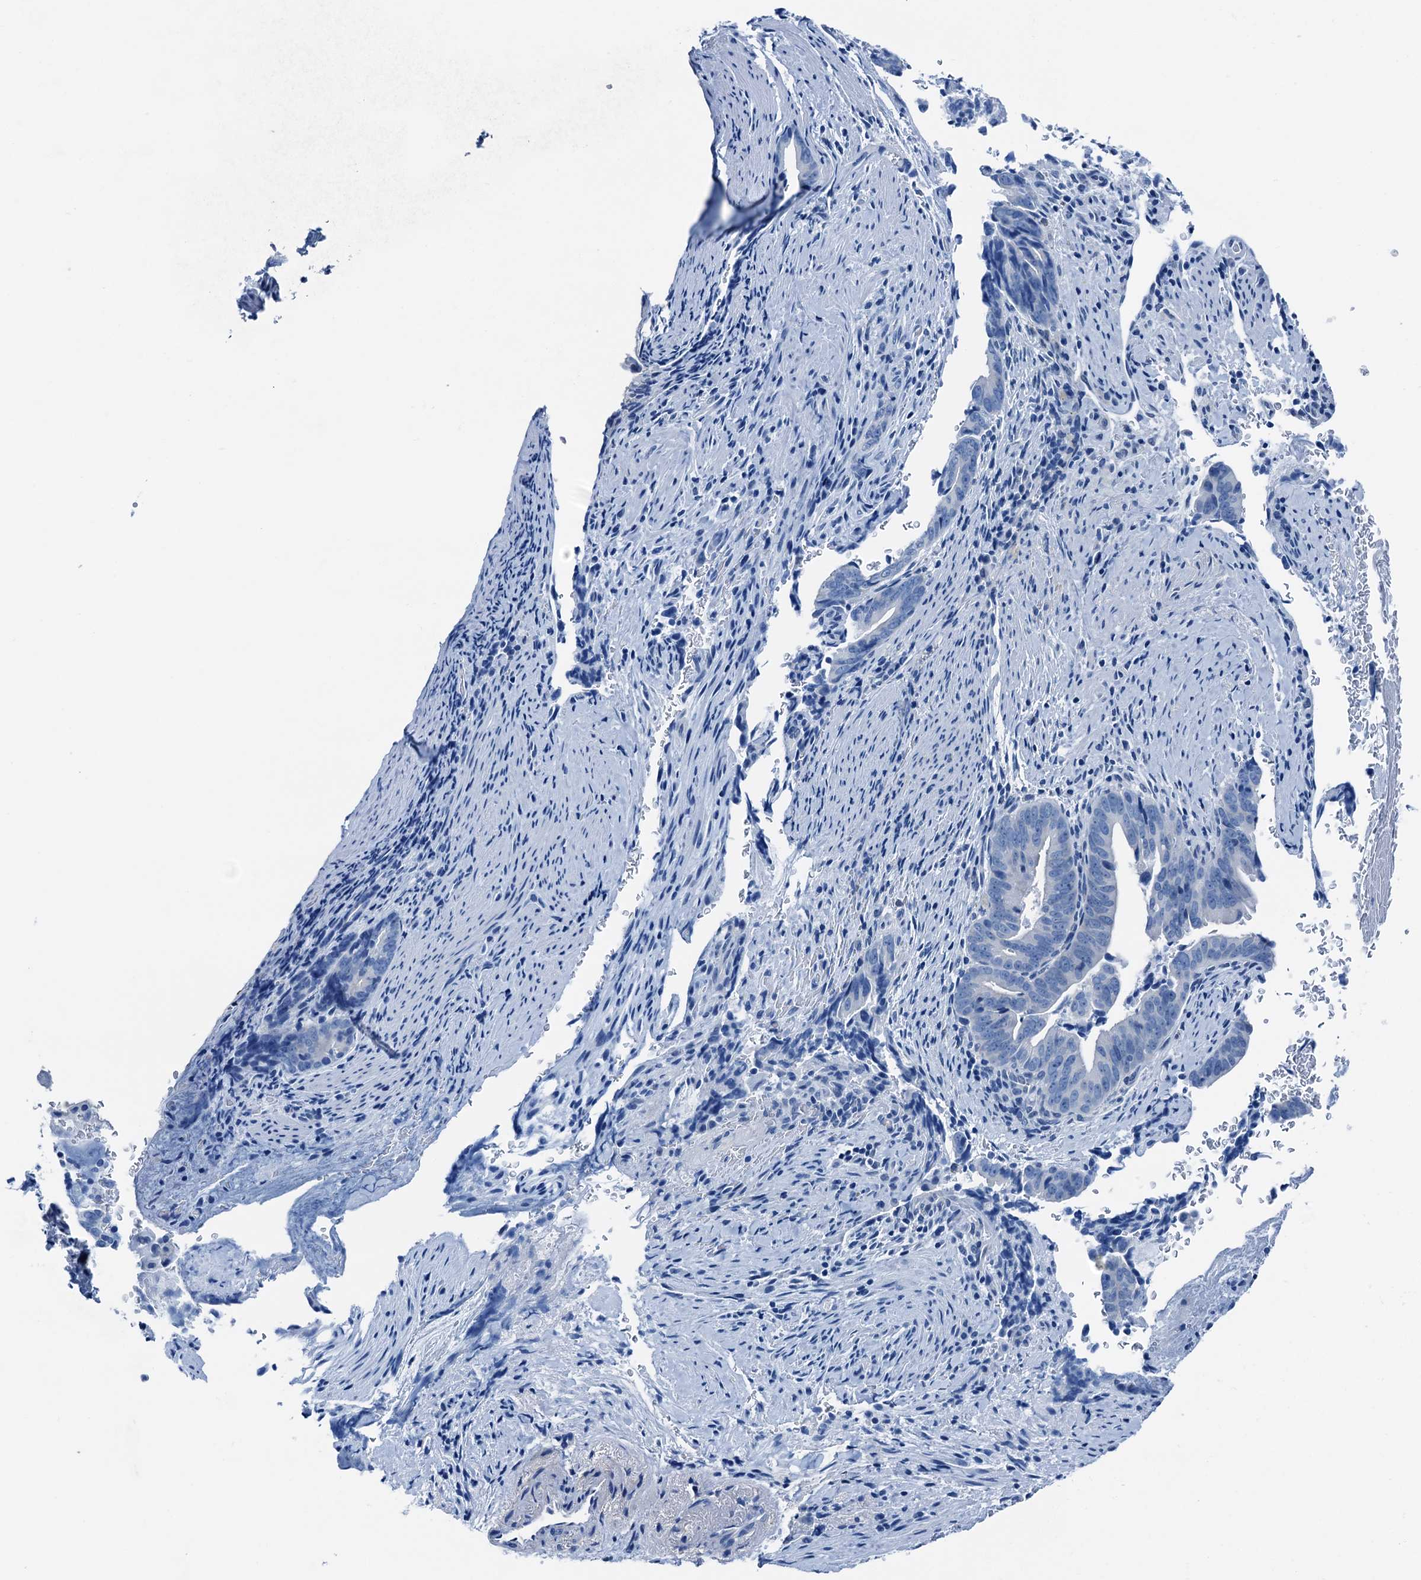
{"staining": {"intensity": "negative", "quantity": "none", "location": "none"}, "tissue": "pancreatic cancer", "cell_type": "Tumor cells", "image_type": "cancer", "snomed": [{"axis": "morphology", "description": "Adenocarcinoma, NOS"}, {"axis": "topography", "description": "Pancreas"}], "caption": "Immunohistochemical staining of human pancreatic cancer shows no significant positivity in tumor cells.", "gene": "CBLN3", "patient": {"sex": "female", "age": 63}}